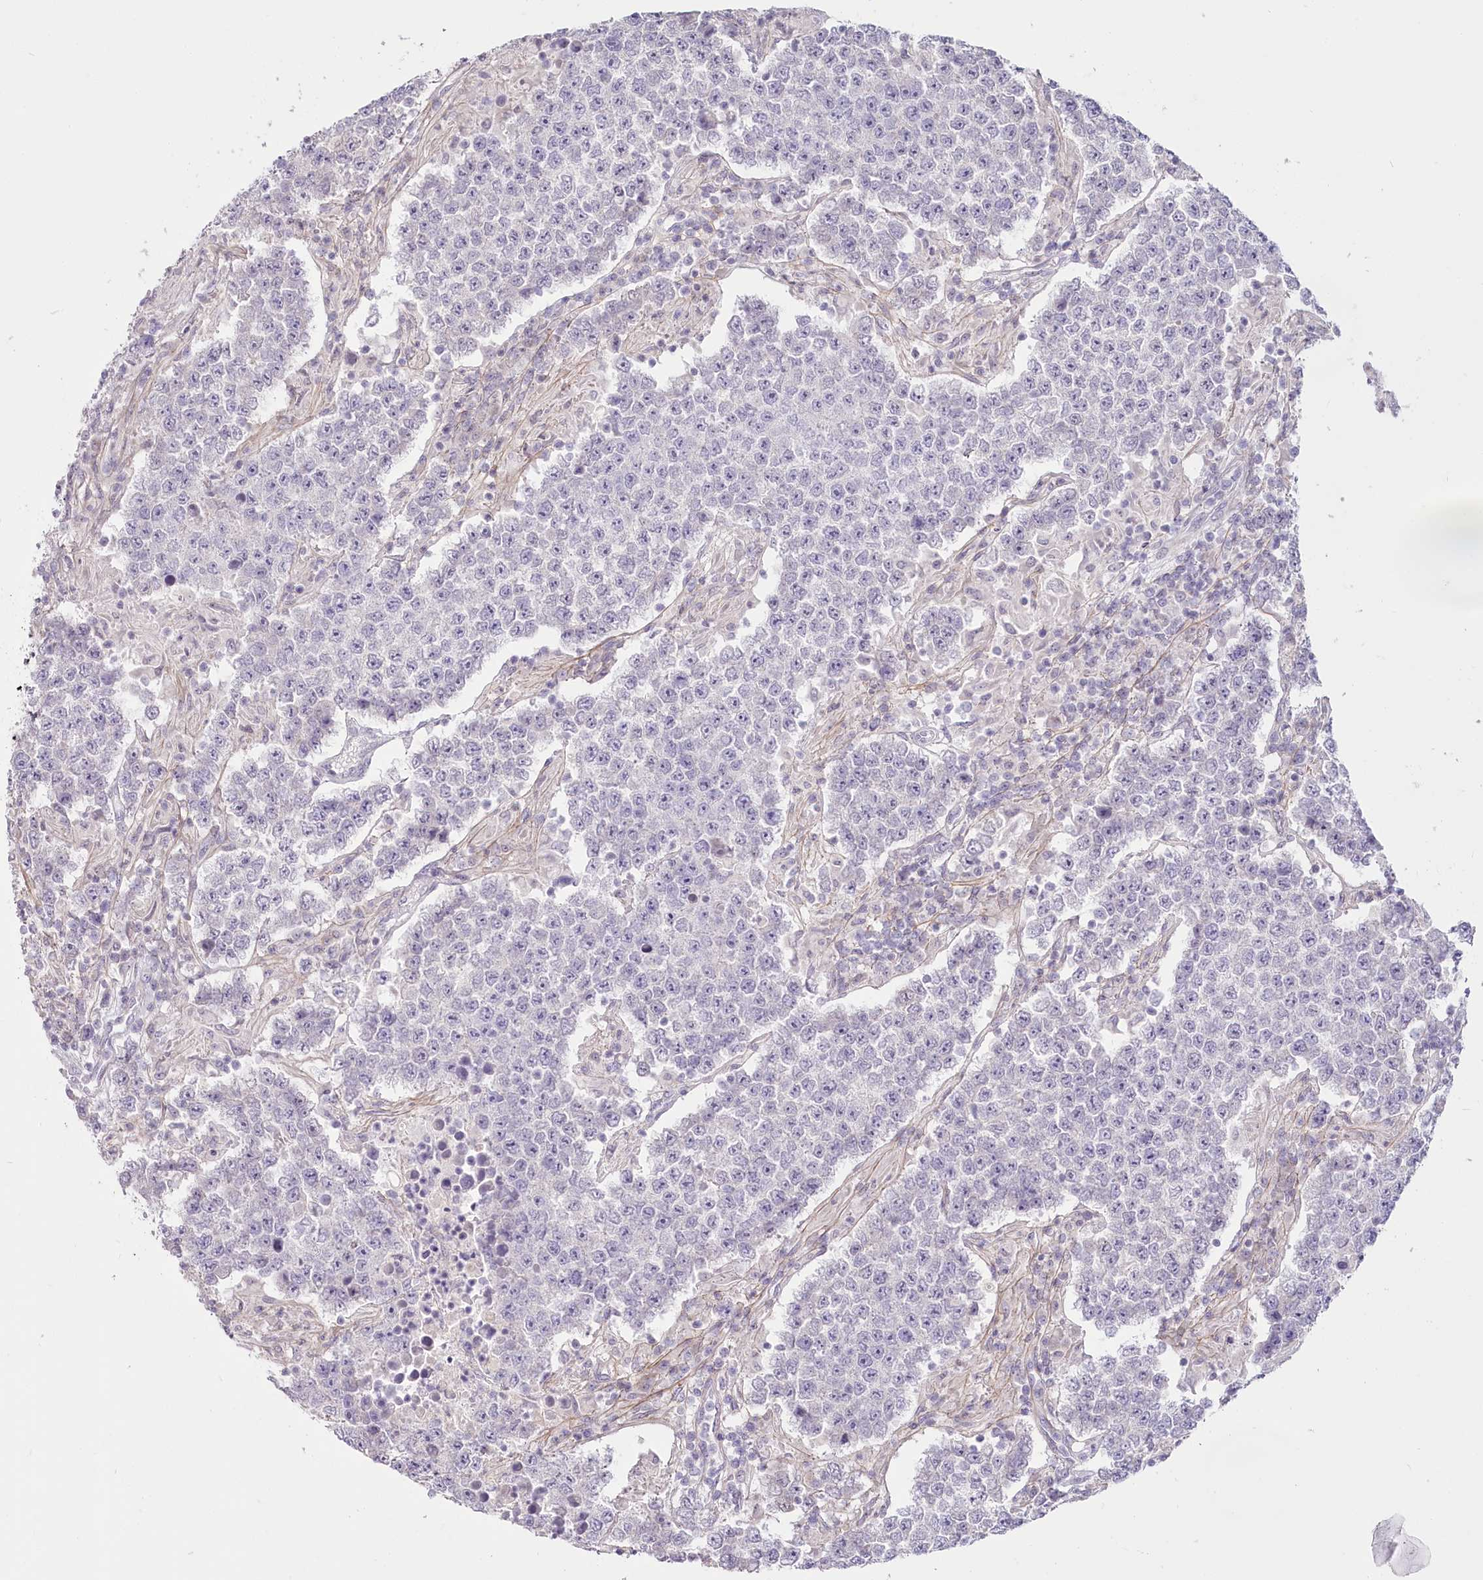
{"staining": {"intensity": "negative", "quantity": "none", "location": "none"}, "tissue": "testis cancer", "cell_type": "Tumor cells", "image_type": "cancer", "snomed": [{"axis": "morphology", "description": "Normal tissue, NOS"}, {"axis": "morphology", "description": "Urothelial carcinoma, High grade"}, {"axis": "morphology", "description": "Seminoma, NOS"}, {"axis": "morphology", "description": "Carcinoma, Embryonal, NOS"}, {"axis": "topography", "description": "Urinary bladder"}, {"axis": "topography", "description": "Testis"}], "caption": "High power microscopy histopathology image of an IHC micrograph of testis seminoma, revealing no significant positivity in tumor cells.", "gene": "USP11", "patient": {"sex": "male", "age": 41}}